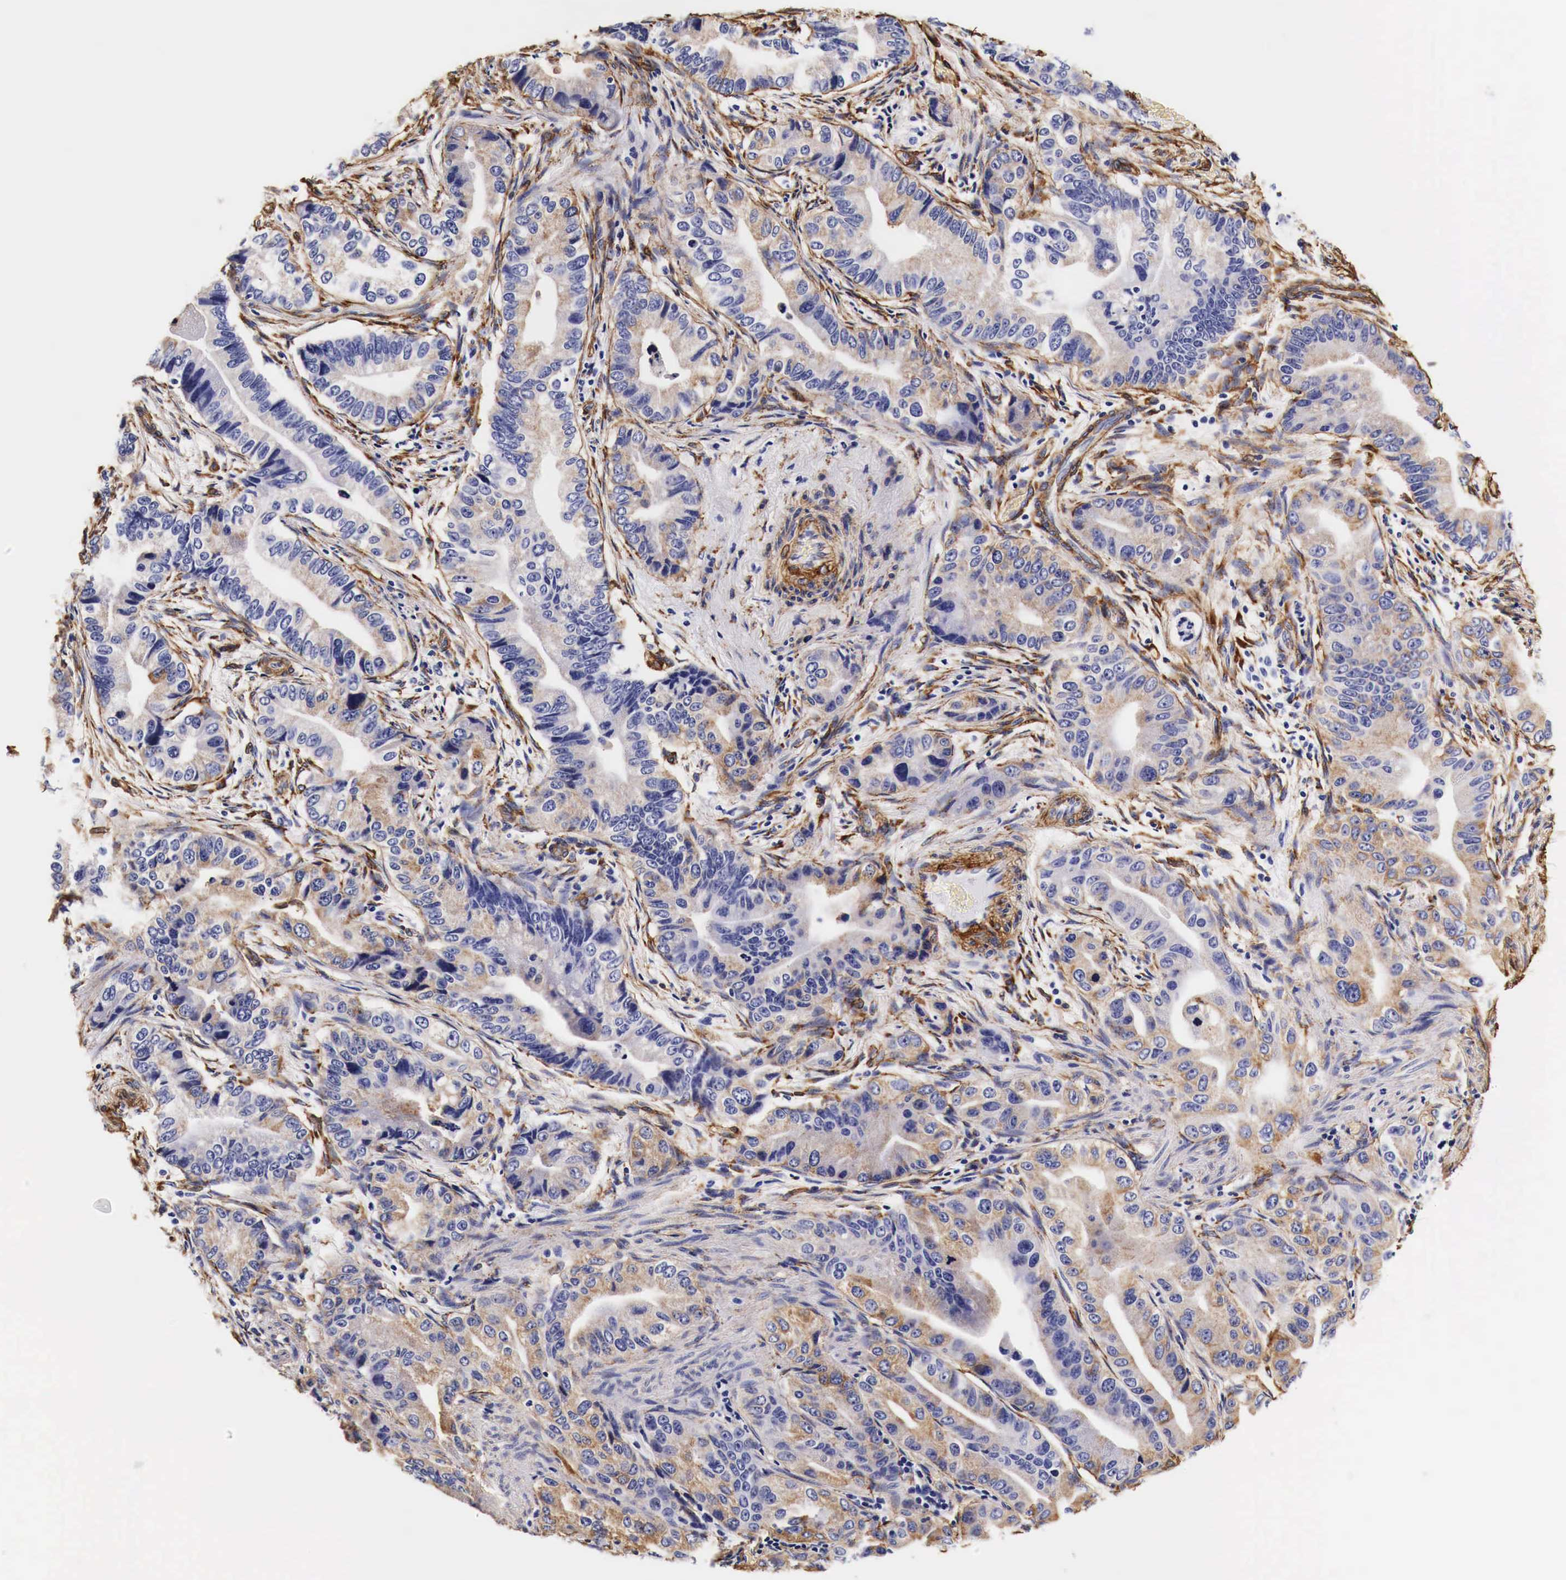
{"staining": {"intensity": "weak", "quantity": "25%-75%", "location": "cytoplasmic/membranous"}, "tissue": "pancreatic cancer", "cell_type": "Tumor cells", "image_type": "cancer", "snomed": [{"axis": "morphology", "description": "Adenocarcinoma, NOS"}, {"axis": "topography", "description": "Pancreas"}, {"axis": "topography", "description": "Stomach, upper"}], "caption": "Pancreatic cancer was stained to show a protein in brown. There is low levels of weak cytoplasmic/membranous expression in about 25%-75% of tumor cells. Immunohistochemistry (ihc) stains the protein in brown and the nuclei are stained blue.", "gene": "LAMB2", "patient": {"sex": "male", "age": 77}}